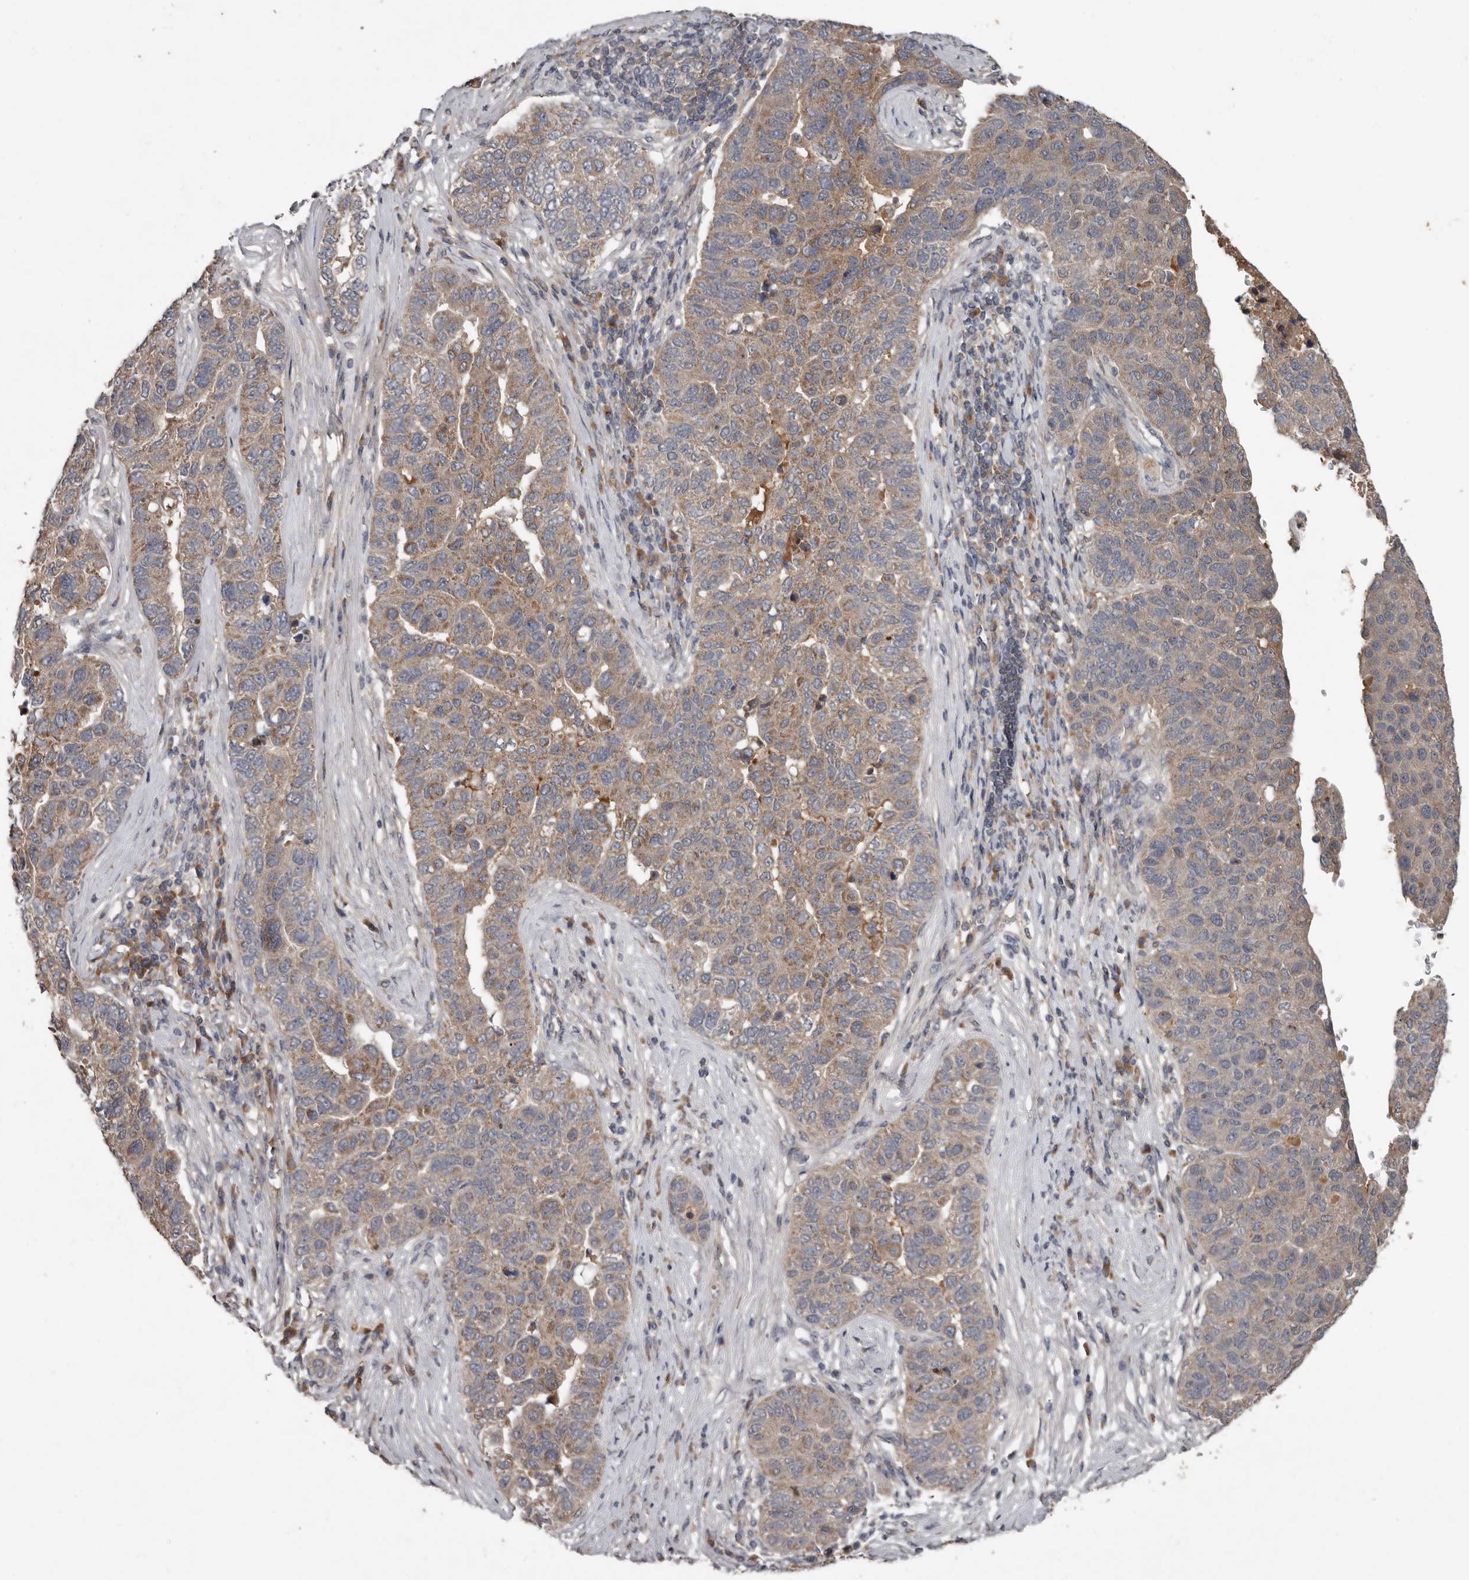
{"staining": {"intensity": "moderate", "quantity": "25%-75%", "location": "cytoplasmic/membranous"}, "tissue": "pancreatic cancer", "cell_type": "Tumor cells", "image_type": "cancer", "snomed": [{"axis": "morphology", "description": "Adenocarcinoma, NOS"}, {"axis": "topography", "description": "Pancreas"}], "caption": "Pancreatic cancer stained for a protein (brown) displays moderate cytoplasmic/membranous positive expression in approximately 25%-75% of tumor cells.", "gene": "DNAJB4", "patient": {"sex": "female", "age": 61}}